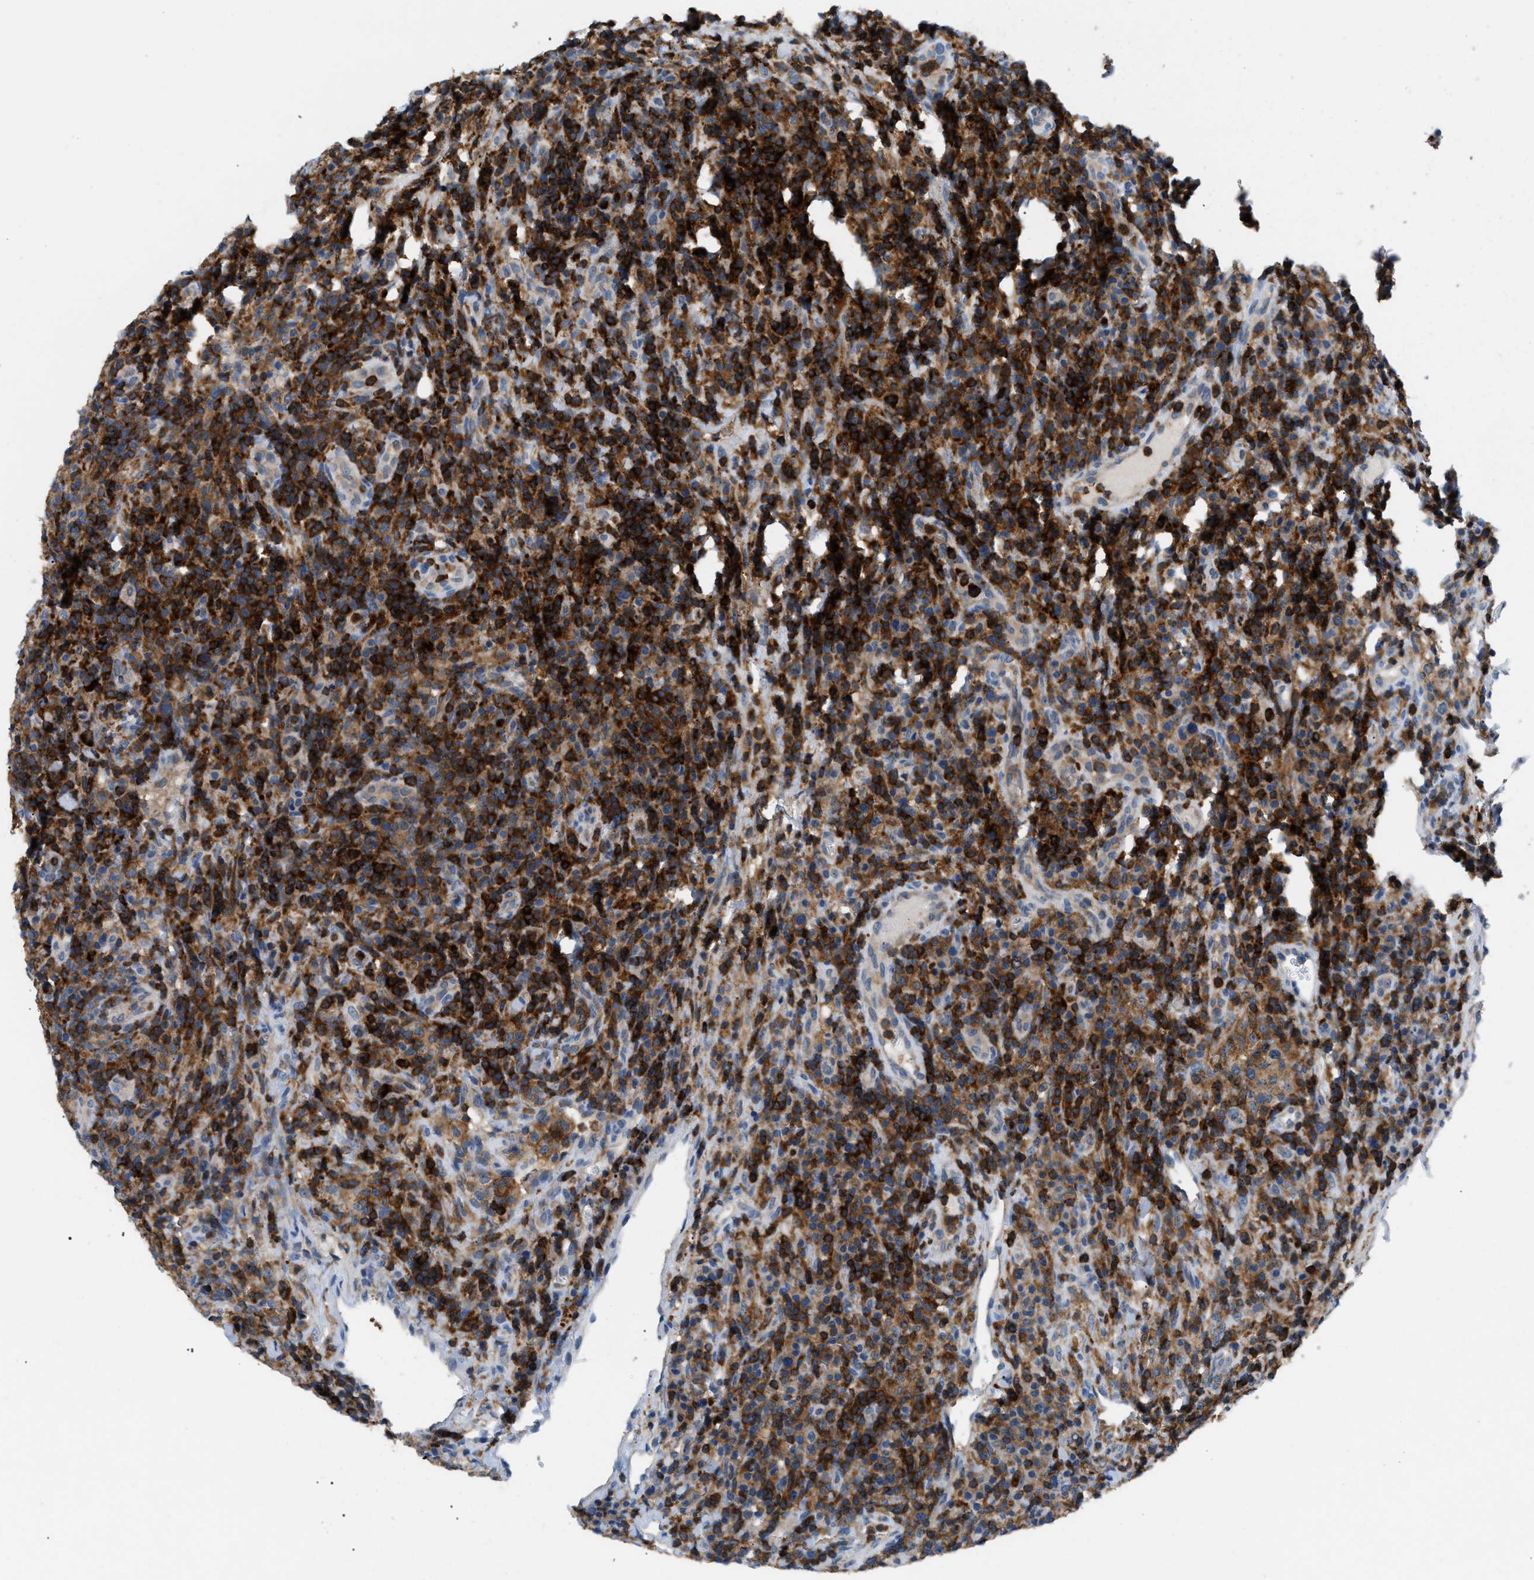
{"staining": {"intensity": "moderate", "quantity": "25%-75%", "location": "cytoplasmic/membranous"}, "tissue": "lymphoma", "cell_type": "Tumor cells", "image_type": "cancer", "snomed": [{"axis": "morphology", "description": "Malignant lymphoma, non-Hodgkin's type, High grade"}, {"axis": "topography", "description": "Lymph node"}], "caption": "A brown stain labels moderate cytoplasmic/membranous positivity of a protein in human lymphoma tumor cells. (Brightfield microscopy of DAB IHC at high magnification).", "gene": "INPP5D", "patient": {"sex": "female", "age": 76}}